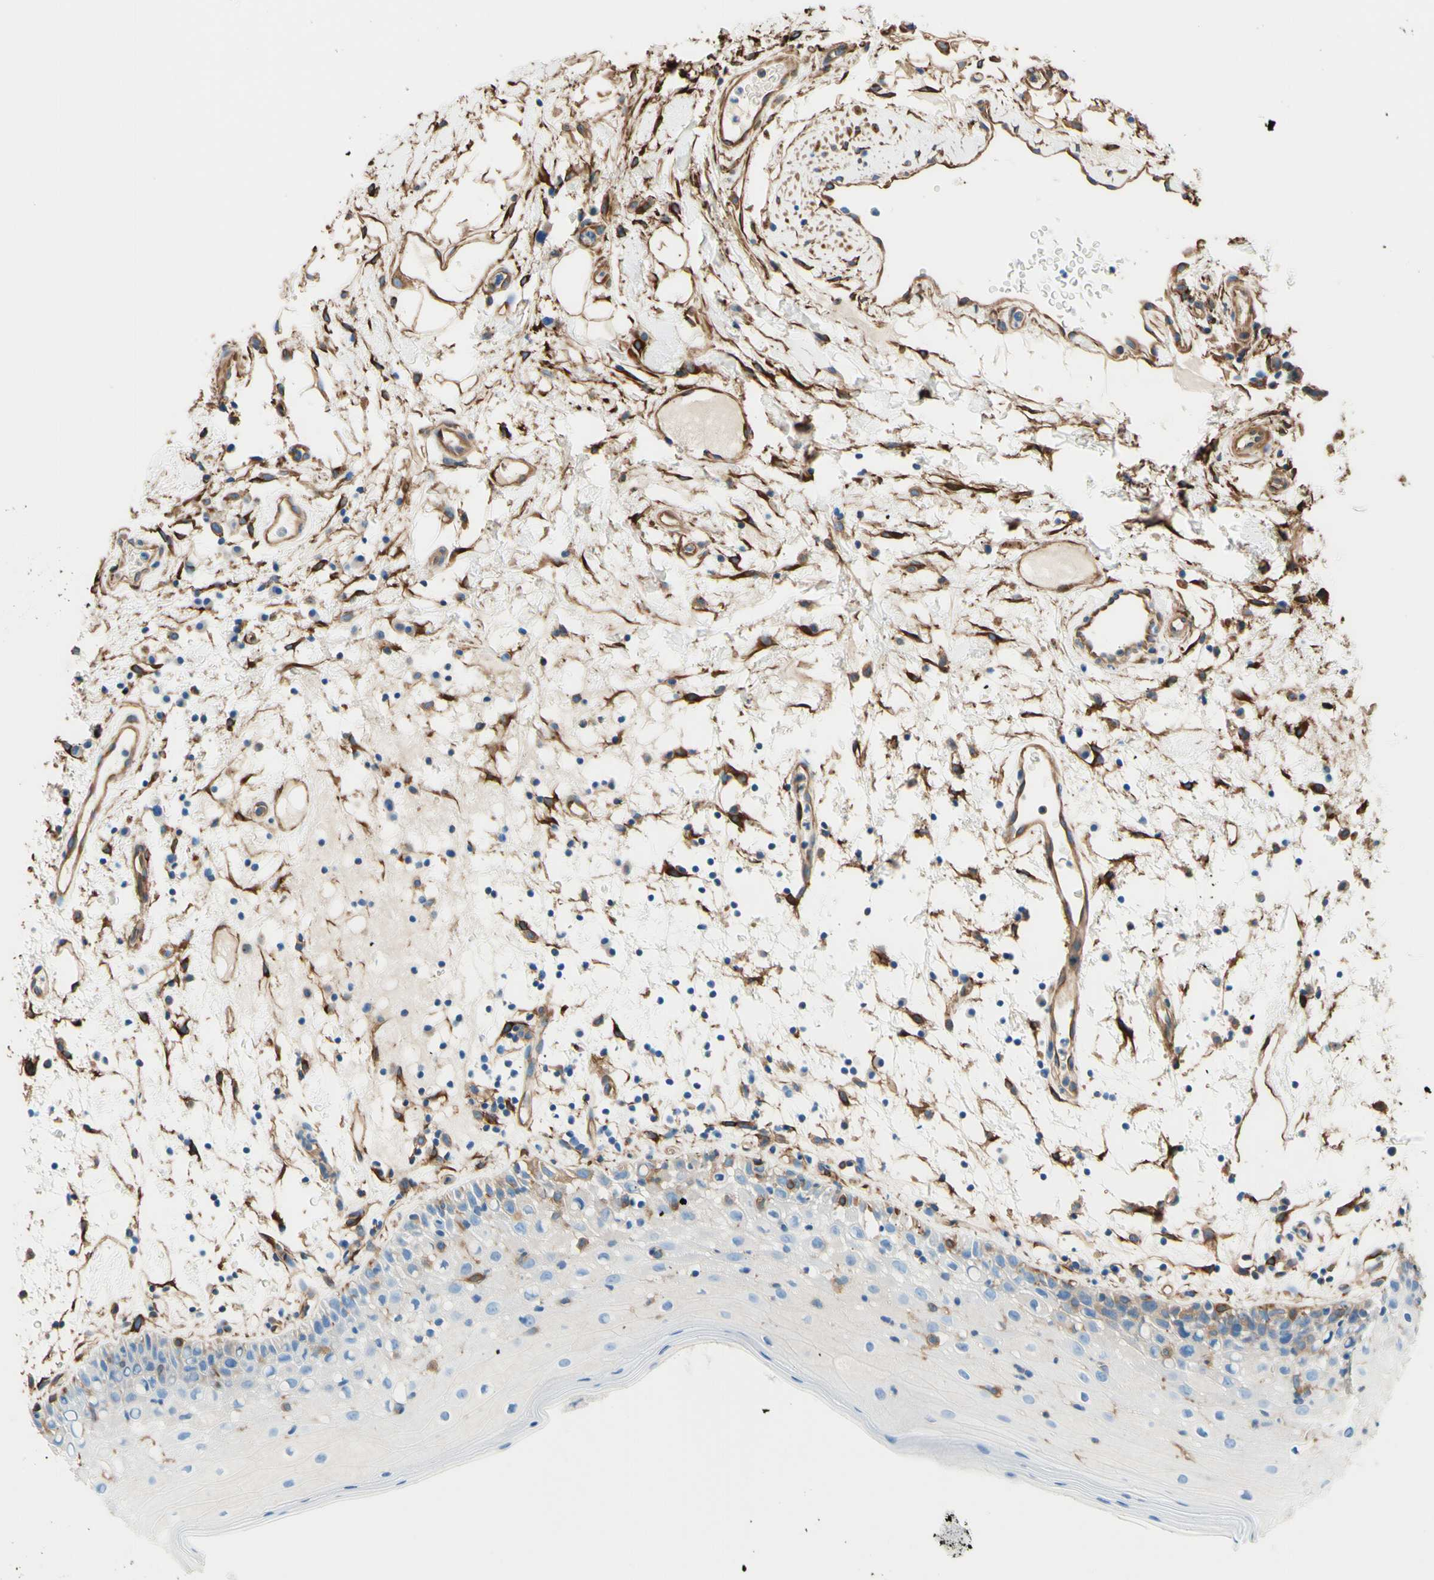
{"staining": {"intensity": "moderate", "quantity": "<25%", "location": "cytoplasmic/membranous"}, "tissue": "oral mucosa", "cell_type": "Squamous epithelial cells", "image_type": "normal", "snomed": [{"axis": "morphology", "description": "Normal tissue, NOS"}, {"axis": "morphology", "description": "Squamous cell carcinoma, NOS"}, {"axis": "topography", "description": "Skeletal muscle"}, {"axis": "topography", "description": "Oral tissue"}], "caption": "The image exhibits immunohistochemical staining of unremarkable oral mucosa. There is moderate cytoplasmic/membranous staining is identified in approximately <25% of squamous epithelial cells.", "gene": "DPYSL3", "patient": {"sex": "male", "age": 71}}